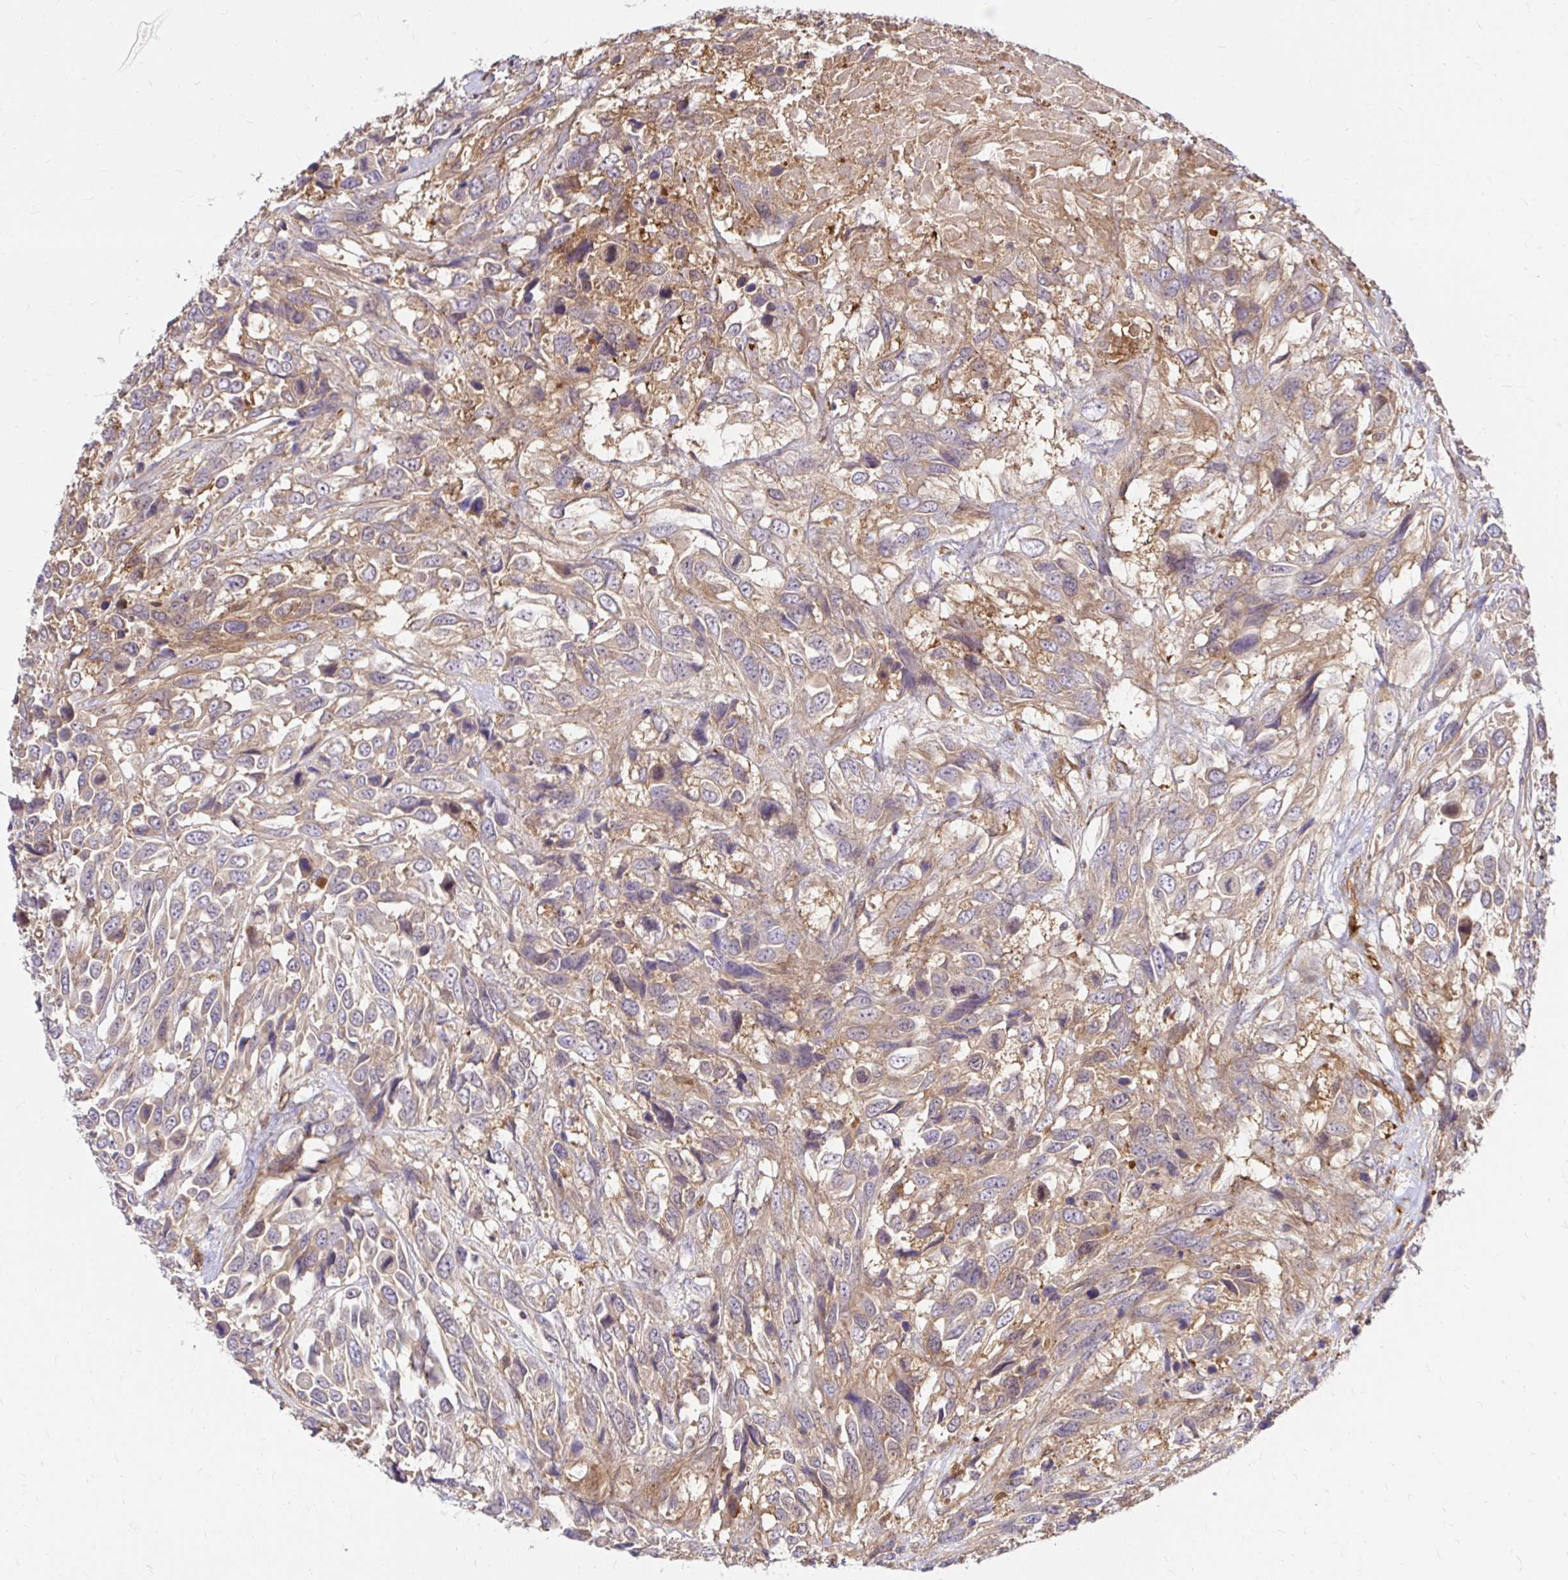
{"staining": {"intensity": "weak", "quantity": "<25%", "location": "cytoplasmic/membranous"}, "tissue": "urothelial cancer", "cell_type": "Tumor cells", "image_type": "cancer", "snomed": [{"axis": "morphology", "description": "Urothelial carcinoma, High grade"}, {"axis": "topography", "description": "Urinary bladder"}], "caption": "Tumor cells are negative for protein expression in human urothelial carcinoma (high-grade).", "gene": "ITGA2", "patient": {"sex": "female", "age": 70}}